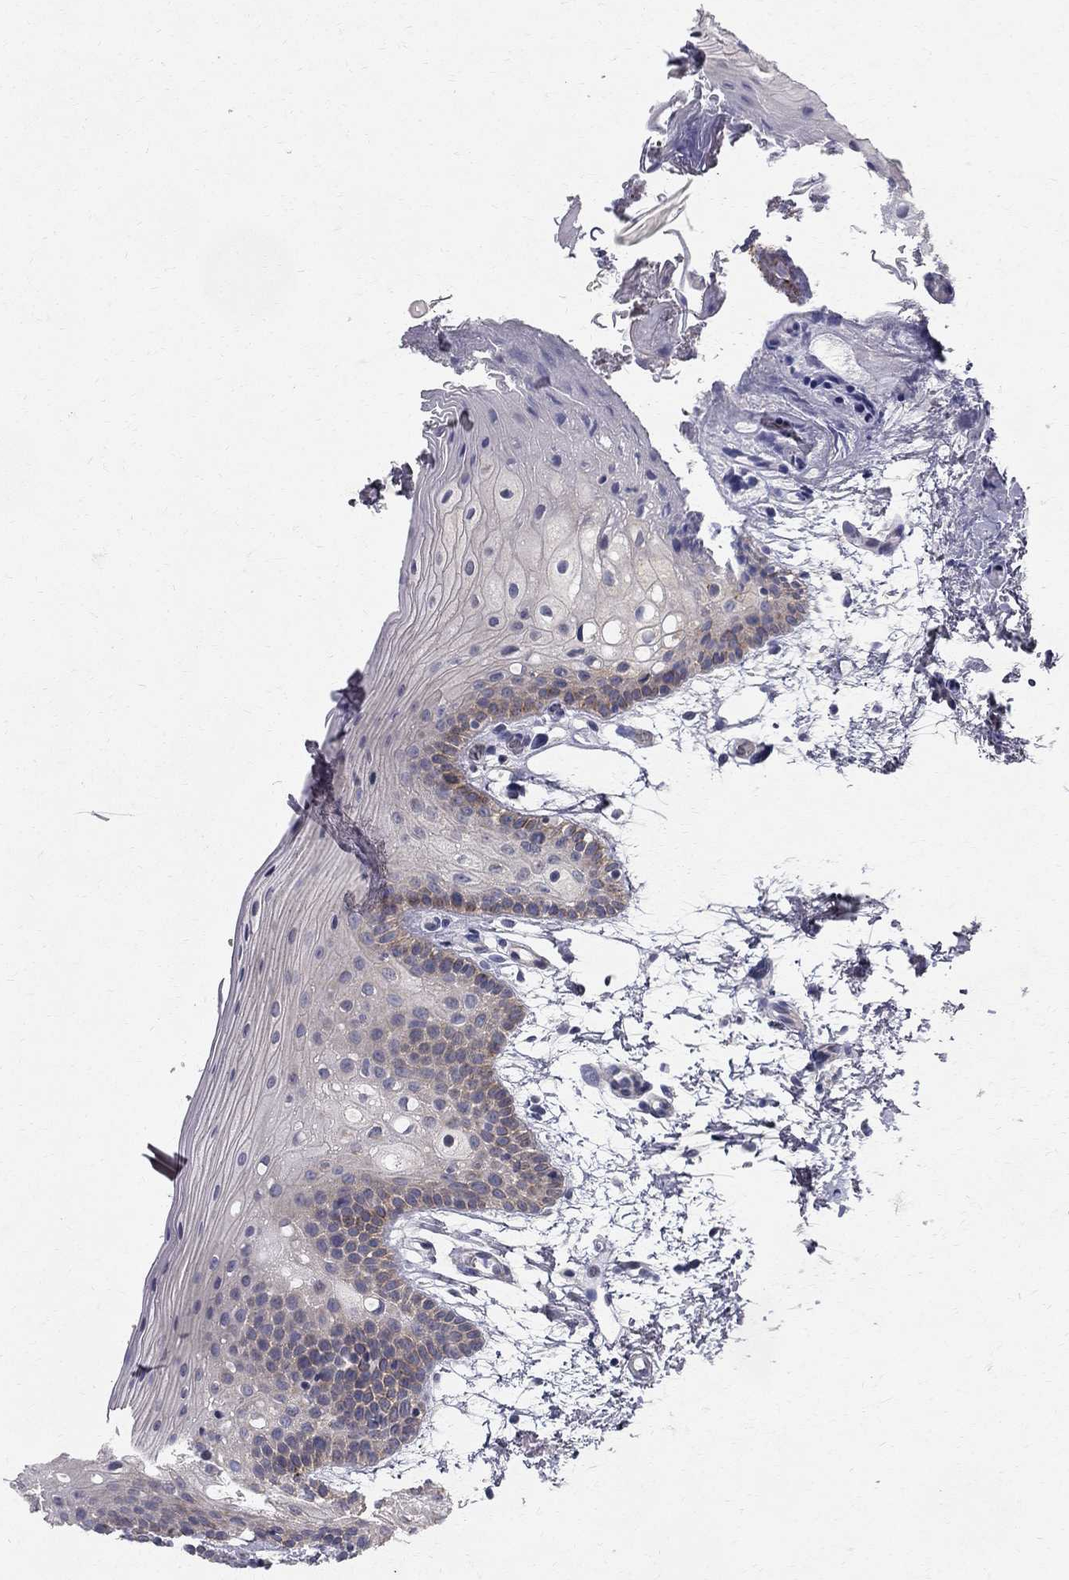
{"staining": {"intensity": "moderate", "quantity": "<25%", "location": "cytoplasmic/membranous"}, "tissue": "oral mucosa", "cell_type": "Squamous epithelial cells", "image_type": "normal", "snomed": [{"axis": "morphology", "description": "Normal tissue, NOS"}, {"axis": "topography", "description": "Oral tissue"}, {"axis": "topography", "description": "Tounge, NOS"}], "caption": "Brown immunohistochemical staining in unremarkable human oral mucosa demonstrates moderate cytoplasmic/membranous positivity in about <25% of squamous epithelial cells. (DAB (3,3'-diaminobenzidine) = brown stain, brightfield microscopy at high magnification).", "gene": "CLIC6", "patient": {"sex": "female", "age": 83}}